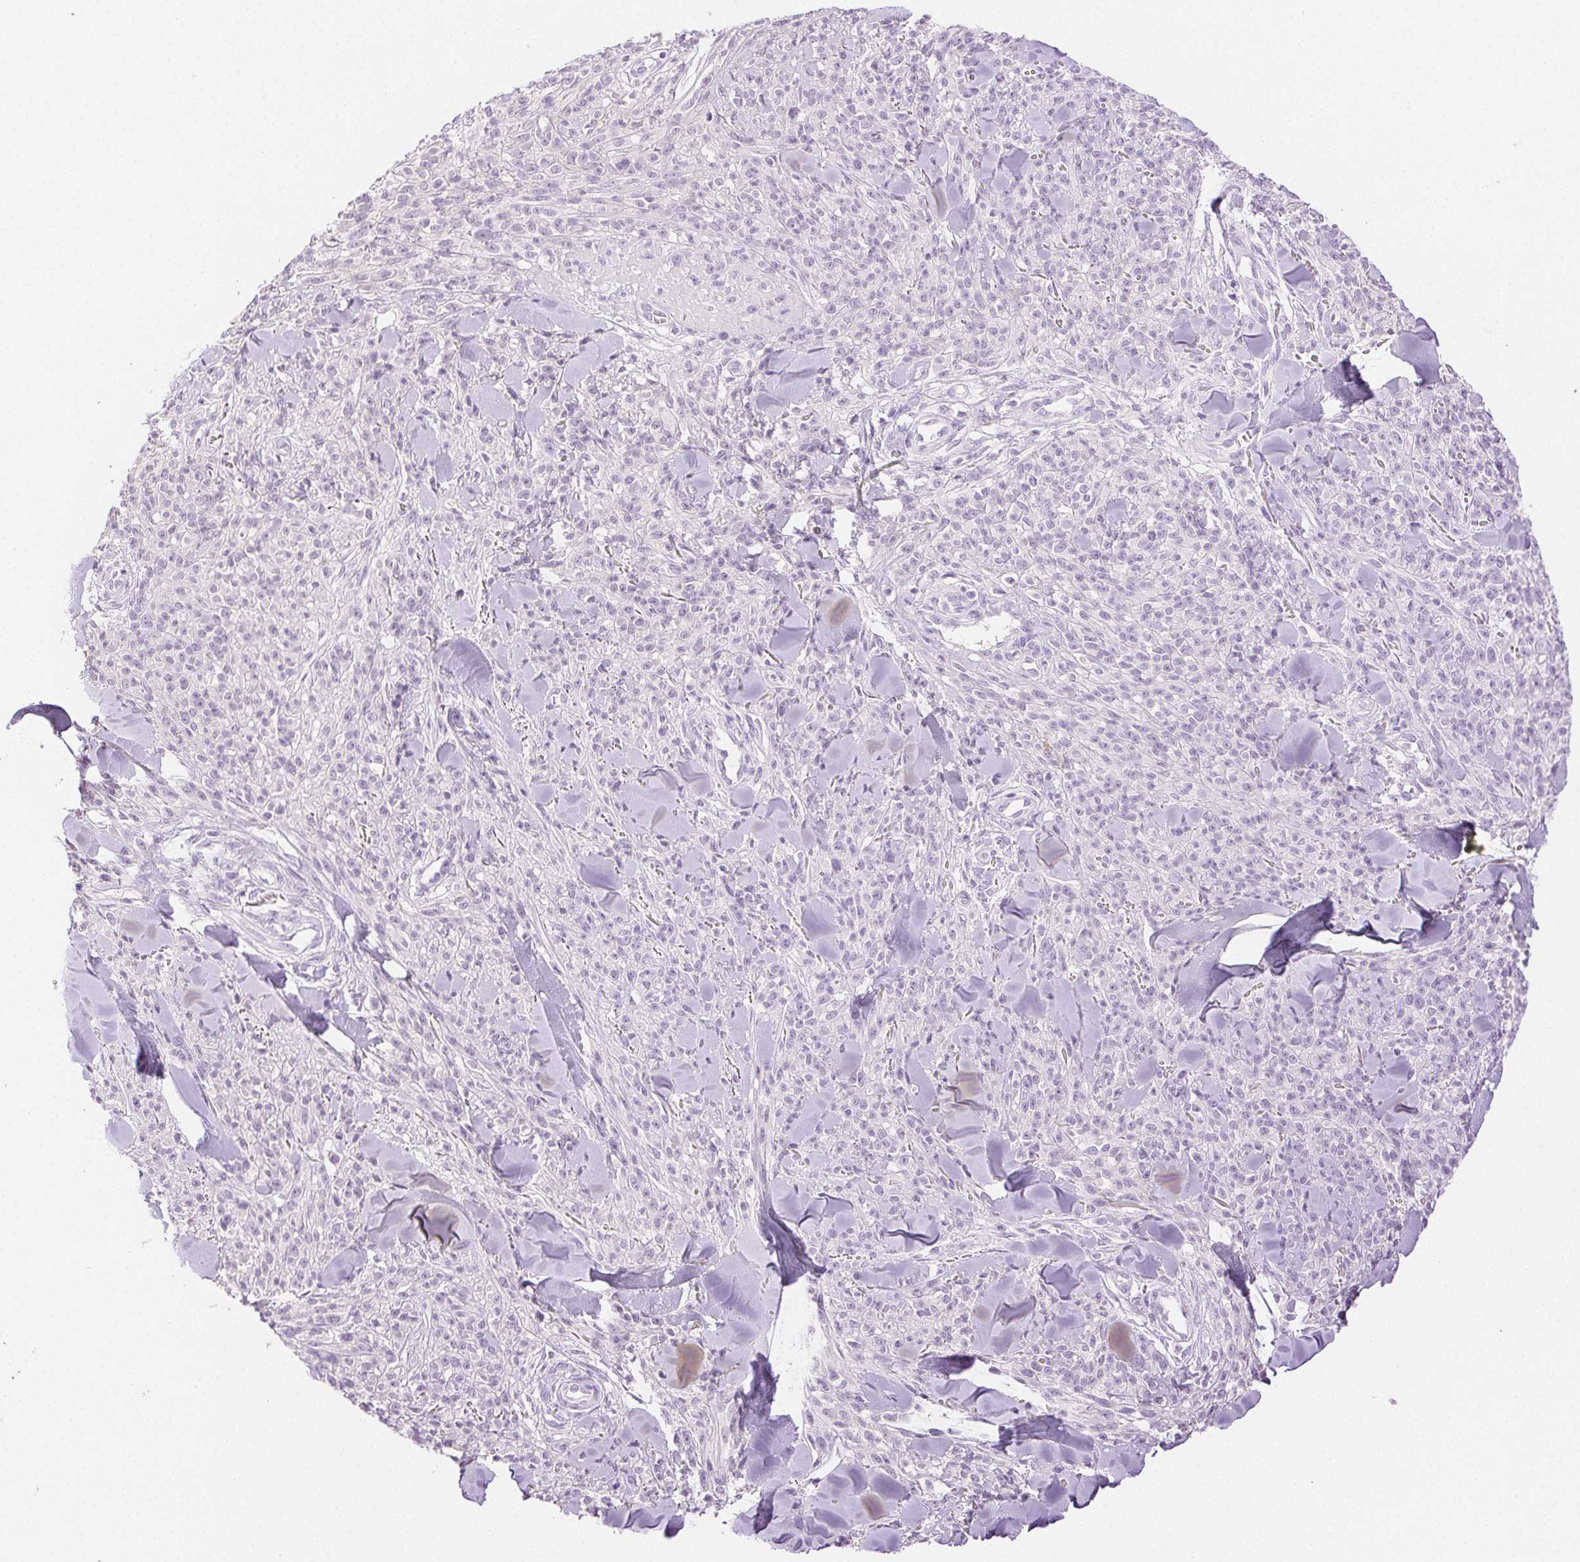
{"staining": {"intensity": "negative", "quantity": "none", "location": "none"}, "tissue": "melanoma", "cell_type": "Tumor cells", "image_type": "cancer", "snomed": [{"axis": "morphology", "description": "Malignant melanoma, NOS"}, {"axis": "topography", "description": "Skin"}, {"axis": "topography", "description": "Skin of trunk"}], "caption": "A photomicrograph of human melanoma is negative for staining in tumor cells.", "gene": "SPACA4", "patient": {"sex": "male", "age": 74}}